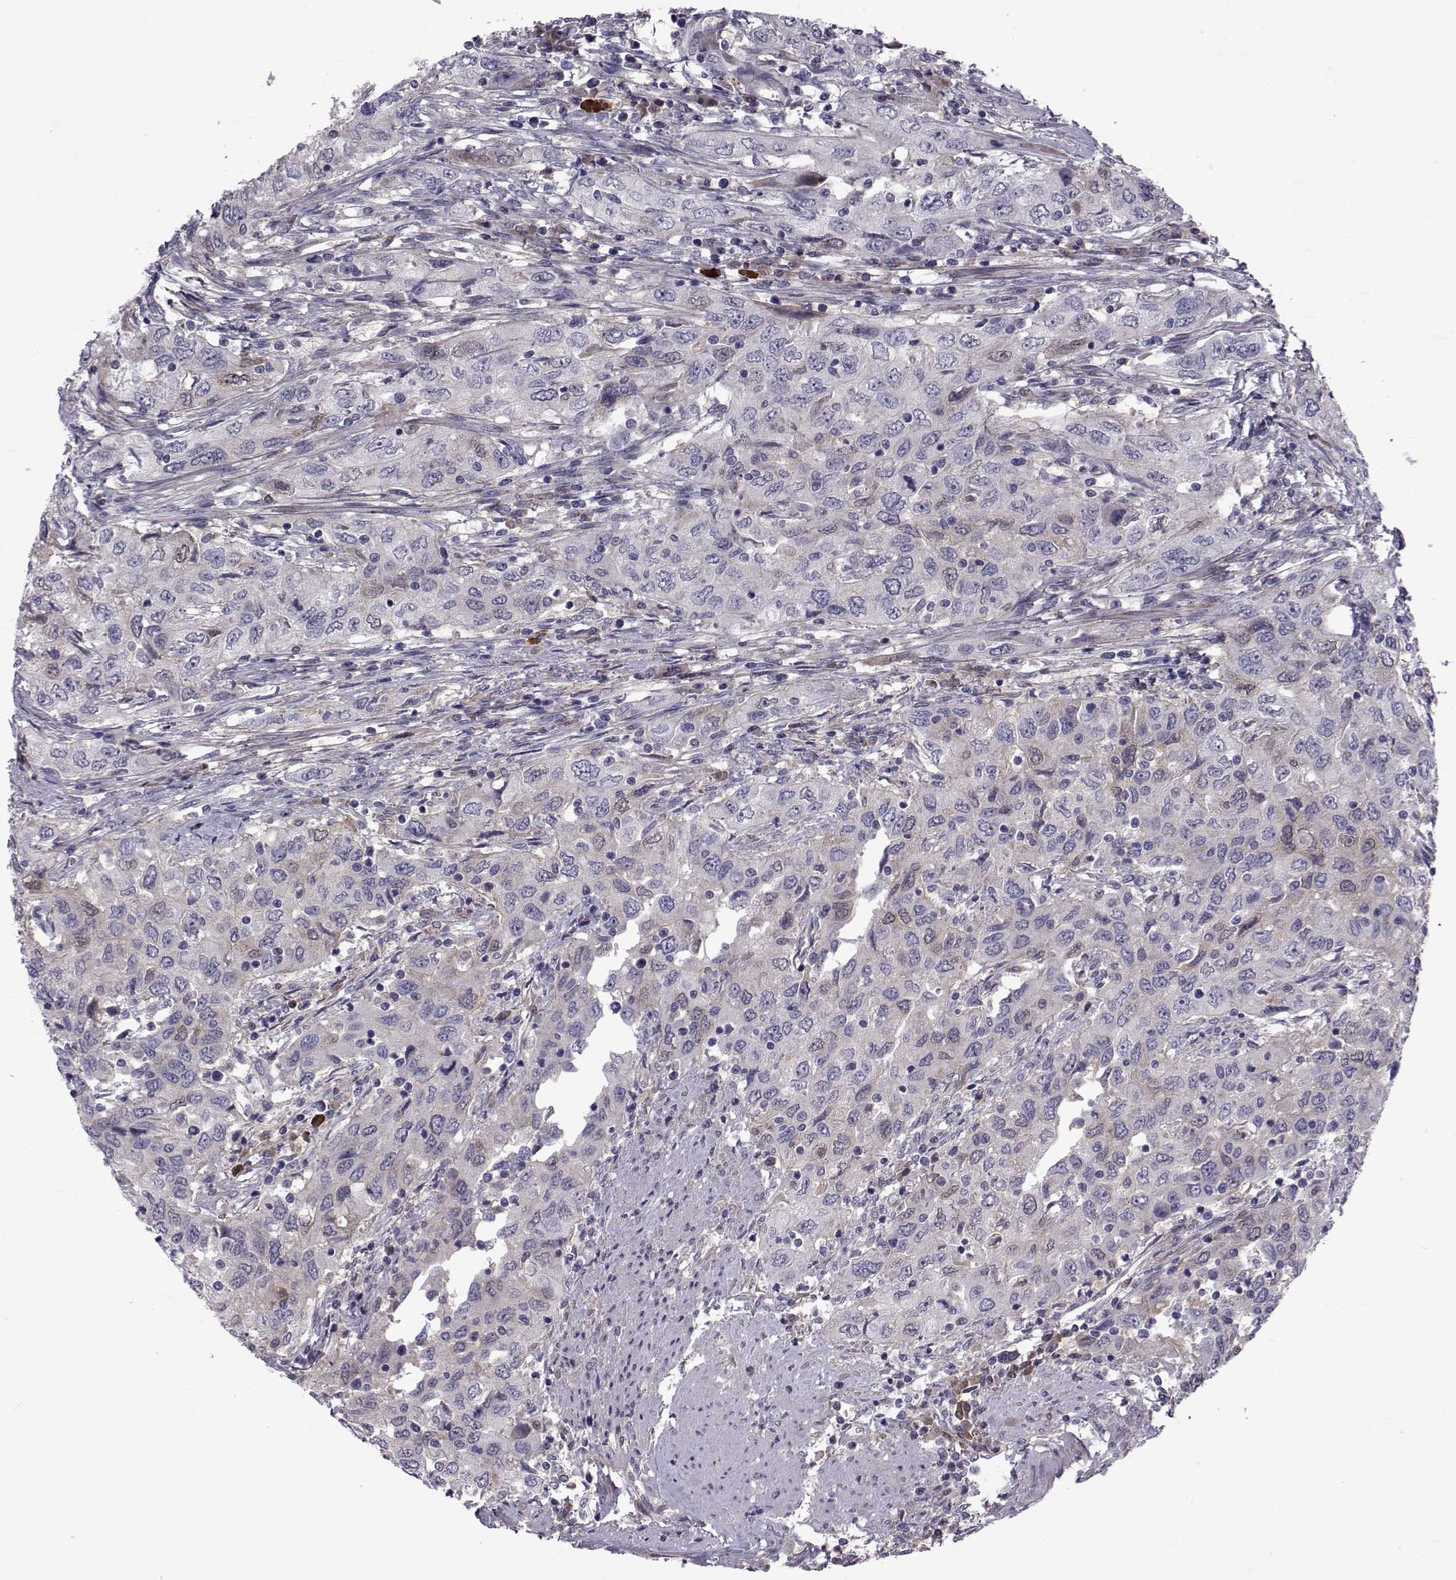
{"staining": {"intensity": "negative", "quantity": "none", "location": "none"}, "tissue": "urothelial cancer", "cell_type": "Tumor cells", "image_type": "cancer", "snomed": [{"axis": "morphology", "description": "Urothelial carcinoma, High grade"}, {"axis": "topography", "description": "Urinary bladder"}], "caption": "IHC histopathology image of neoplastic tissue: human high-grade urothelial carcinoma stained with DAB (3,3'-diaminobenzidine) displays no significant protein positivity in tumor cells.", "gene": "TNFRSF11B", "patient": {"sex": "male", "age": 76}}